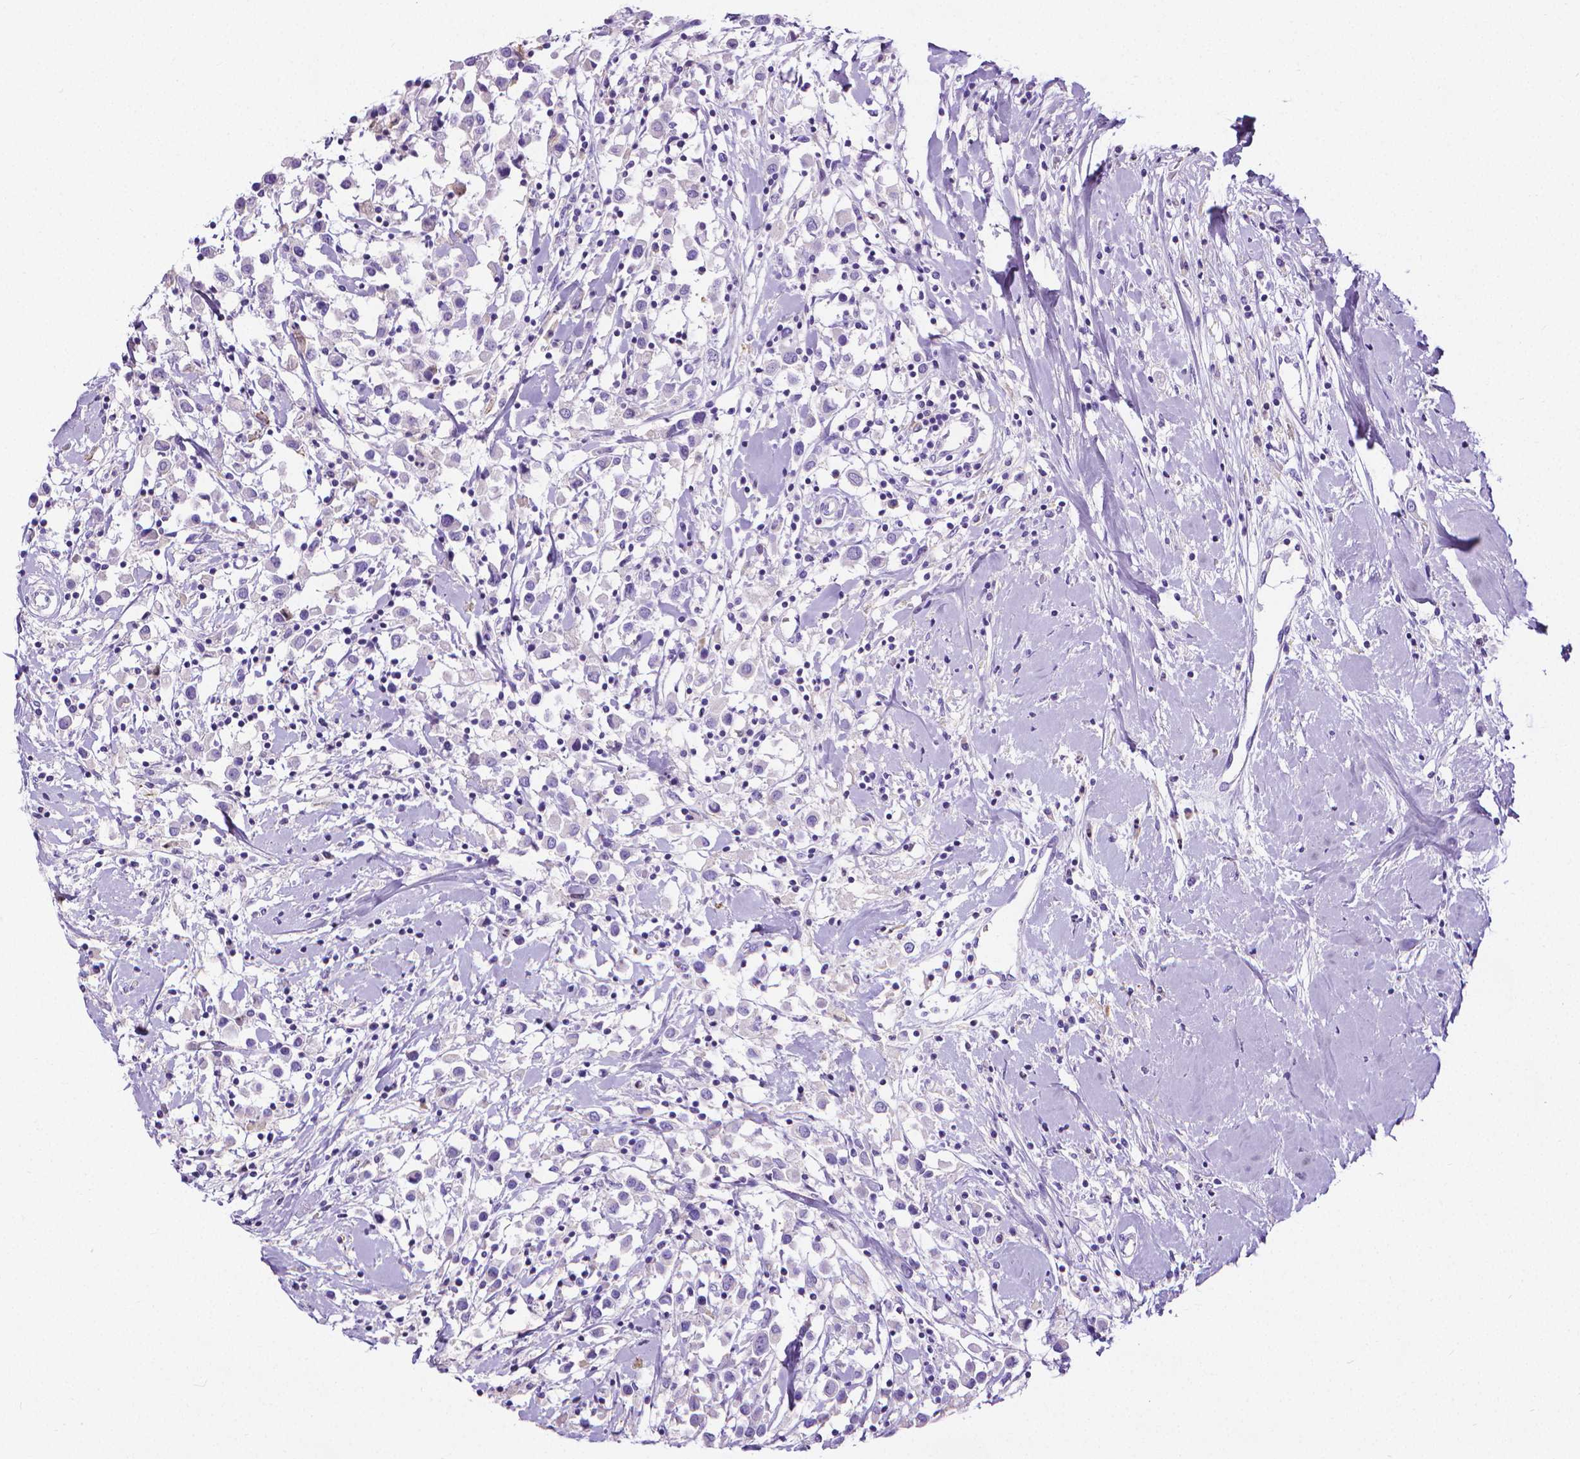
{"staining": {"intensity": "negative", "quantity": "none", "location": "none"}, "tissue": "breast cancer", "cell_type": "Tumor cells", "image_type": "cancer", "snomed": [{"axis": "morphology", "description": "Duct carcinoma"}, {"axis": "topography", "description": "Breast"}], "caption": "This is an IHC histopathology image of breast cancer. There is no expression in tumor cells.", "gene": "MMP9", "patient": {"sex": "female", "age": 61}}